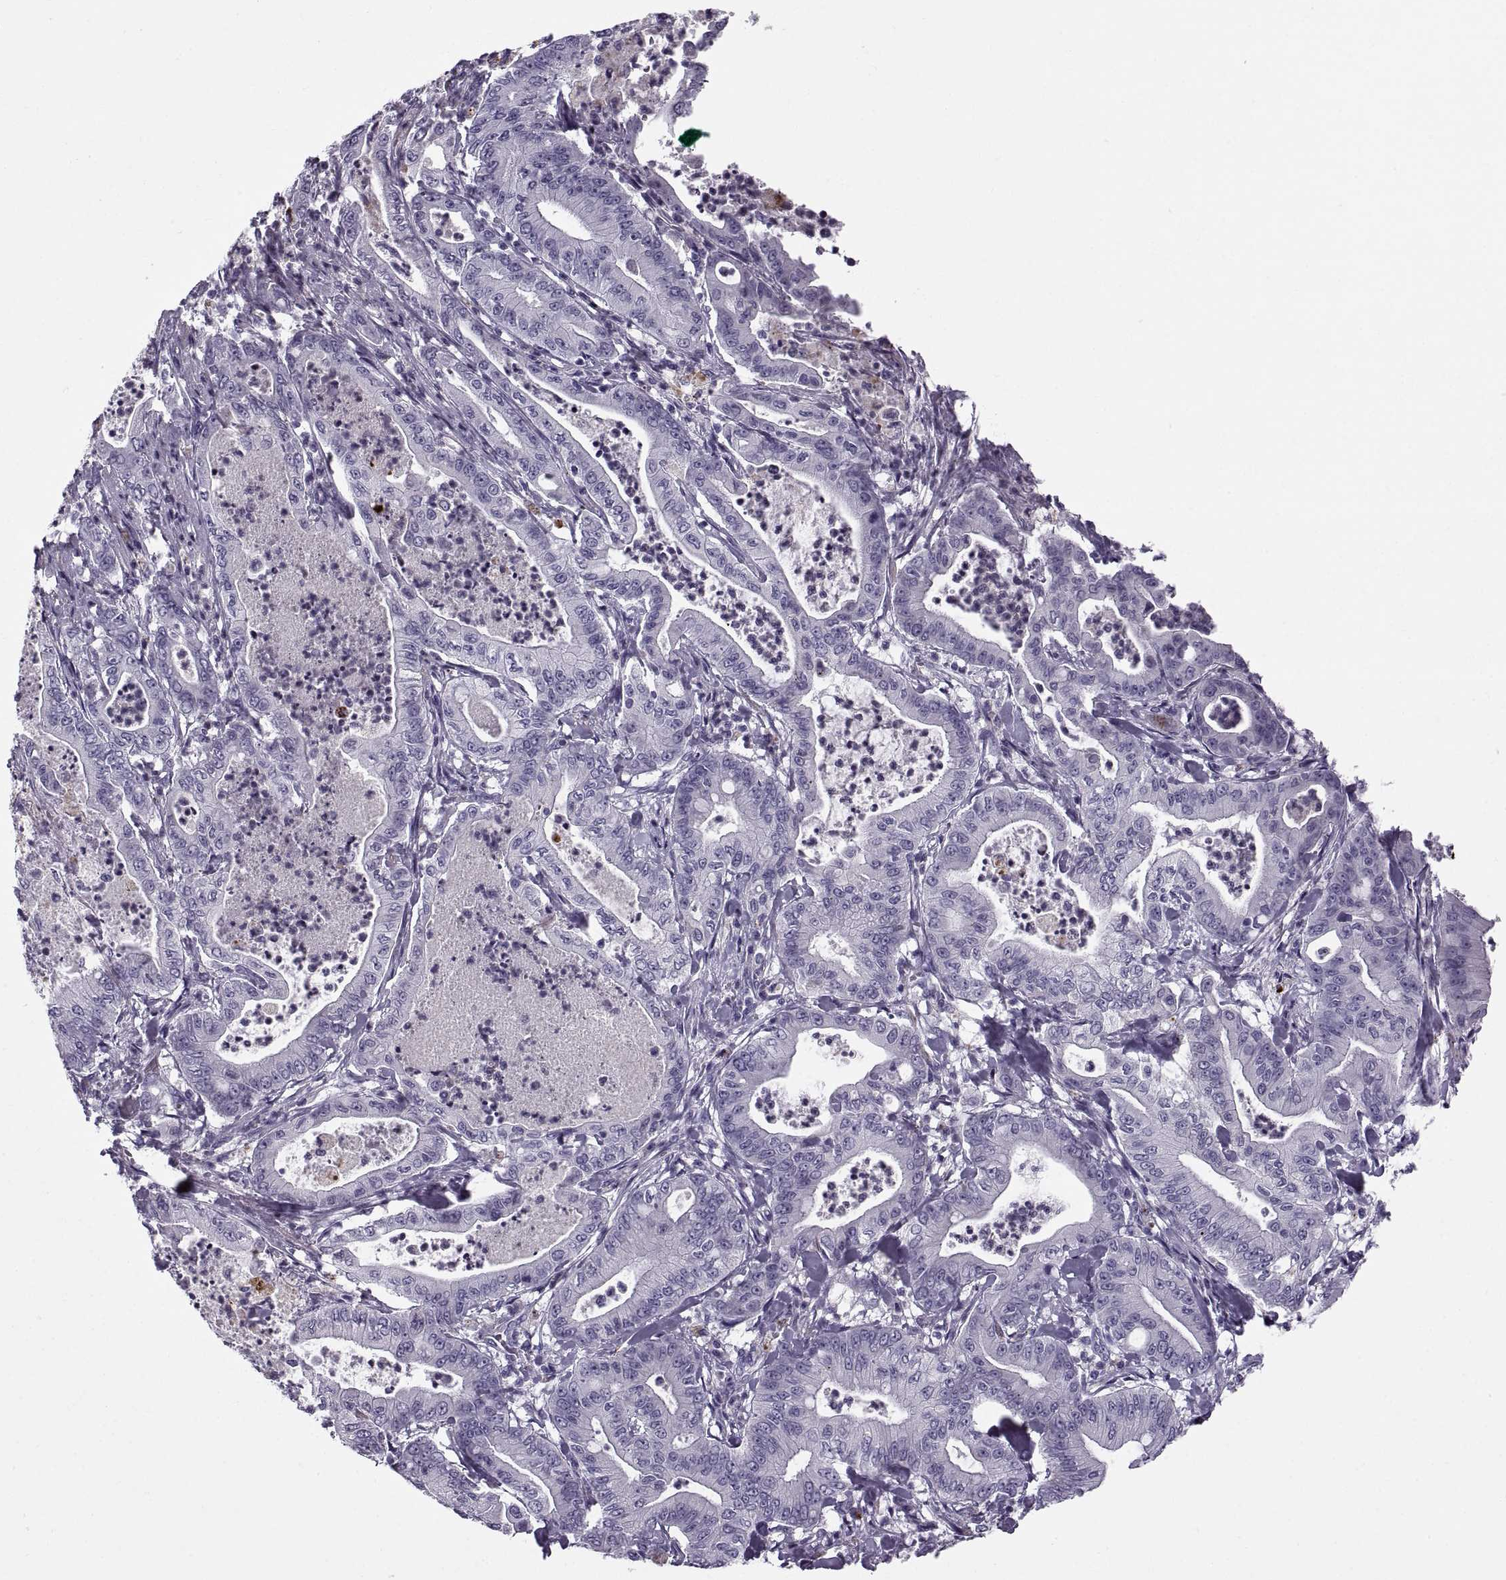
{"staining": {"intensity": "negative", "quantity": "none", "location": "none"}, "tissue": "pancreatic cancer", "cell_type": "Tumor cells", "image_type": "cancer", "snomed": [{"axis": "morphology", "description": "Adenocarcinoma, NOS"}, {"axis": "topography", "description": "Pancreas"}], "caption": "Pancreatic cancer (adenocarcinoma) stained for a protein using immunohistochemistry exhibits no expression tumor cells.", "gene": "CALCR", "patient": {"sex": "male", "age": 71}}